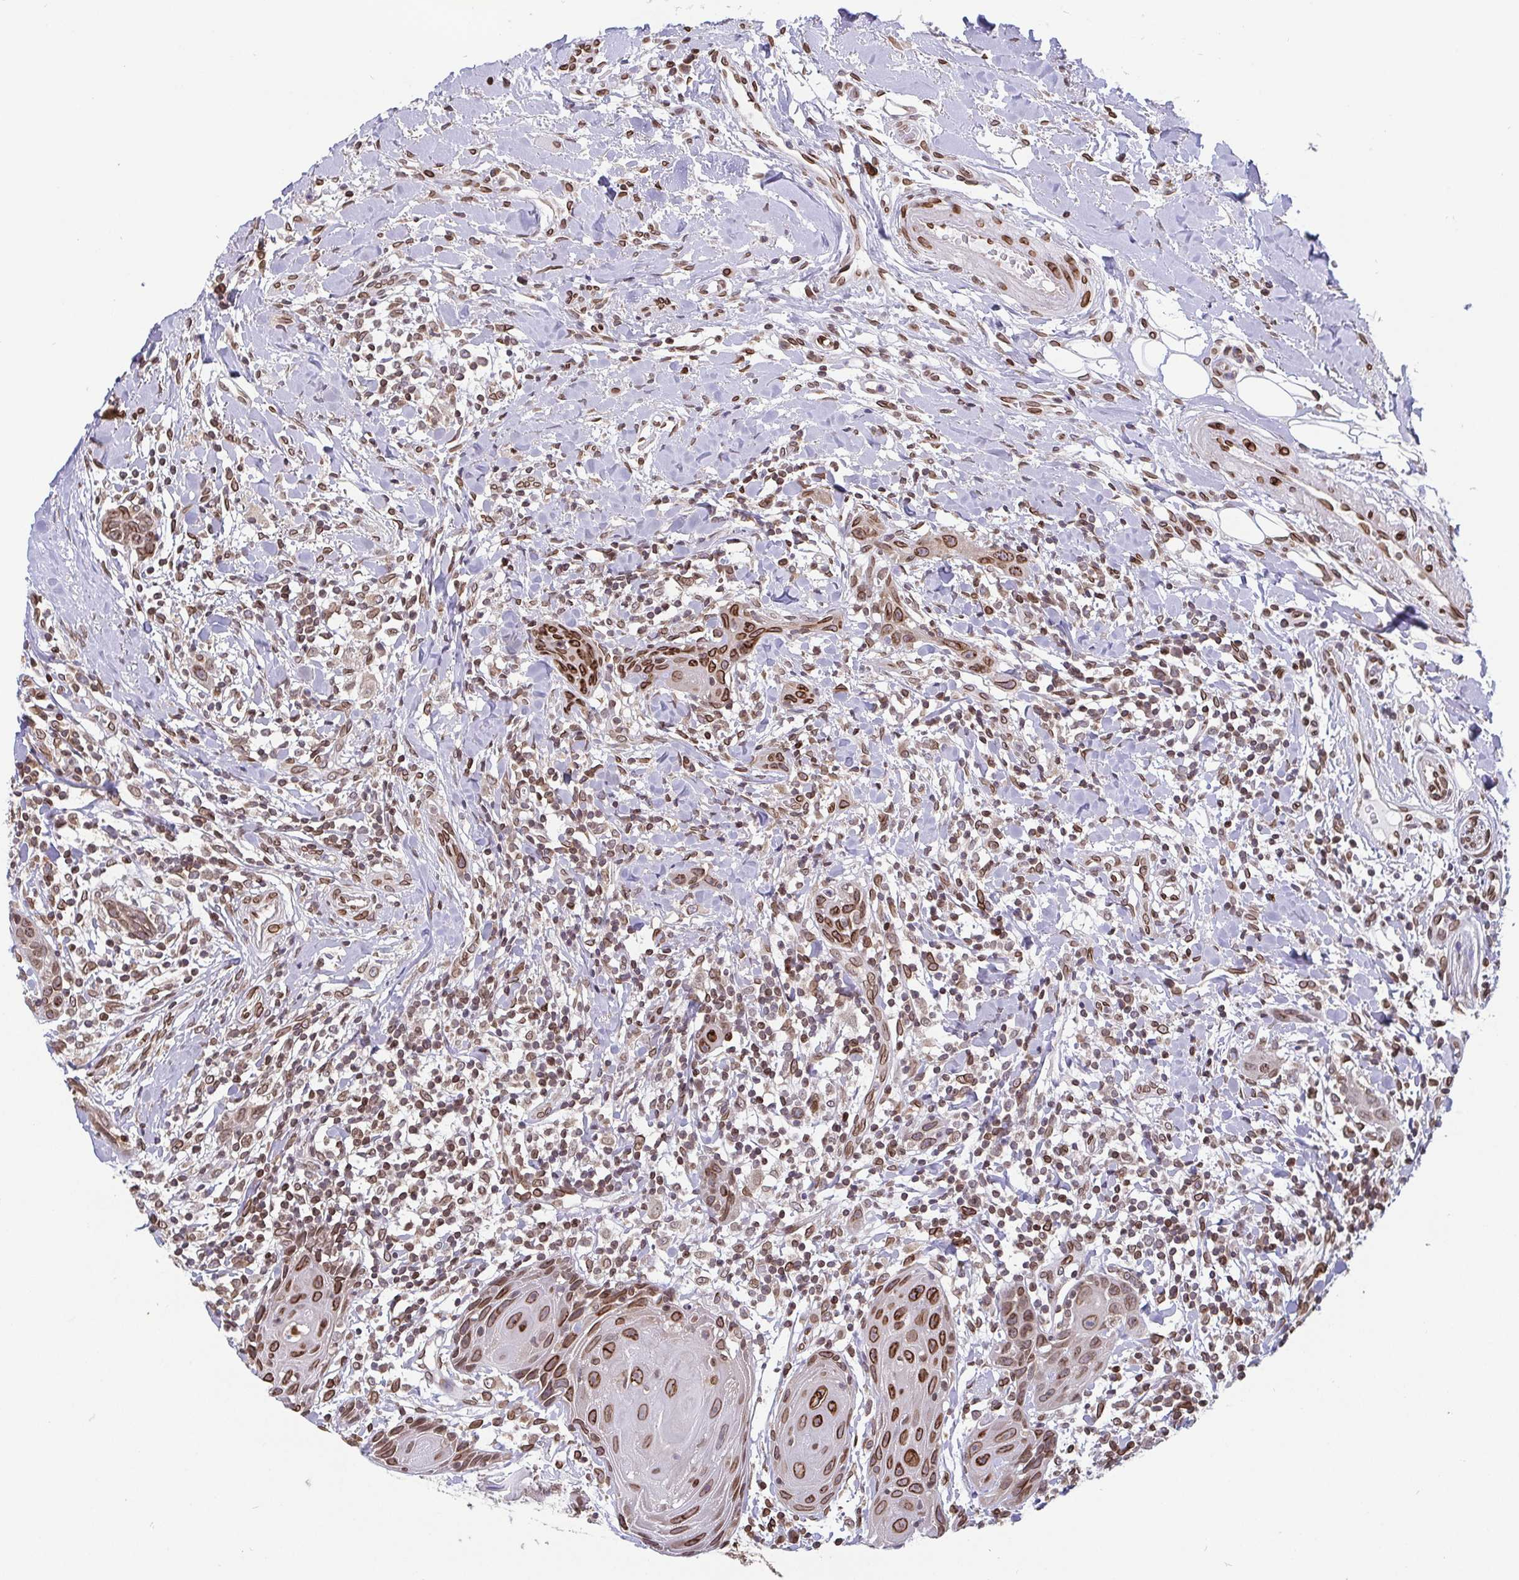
{"staining": {"intensity": "moderate", "quantity": ">75%", "location": "cytoplasmic/membranous,nuclear"}, "tissue": "head and neck cancer", "cell_type": "Tumor cells", "image_type": "cancer", "snomed": [{"axis": "morphology", "description": "Squamous cell carcinoma, NOS"}, {"axis": "topography", "description": "Oral tissue"}, {"axis": "topography", "description": "Head-Neck"}], "caption": "A medium amount of moderate cytoplasmic/membranous and nuclear staining is present in approximately >75% of tumor cells in head and neck squamous cell carcinoma tissue.", "gene": "EMD", "patient": {"sex": "male", "age": 49}}